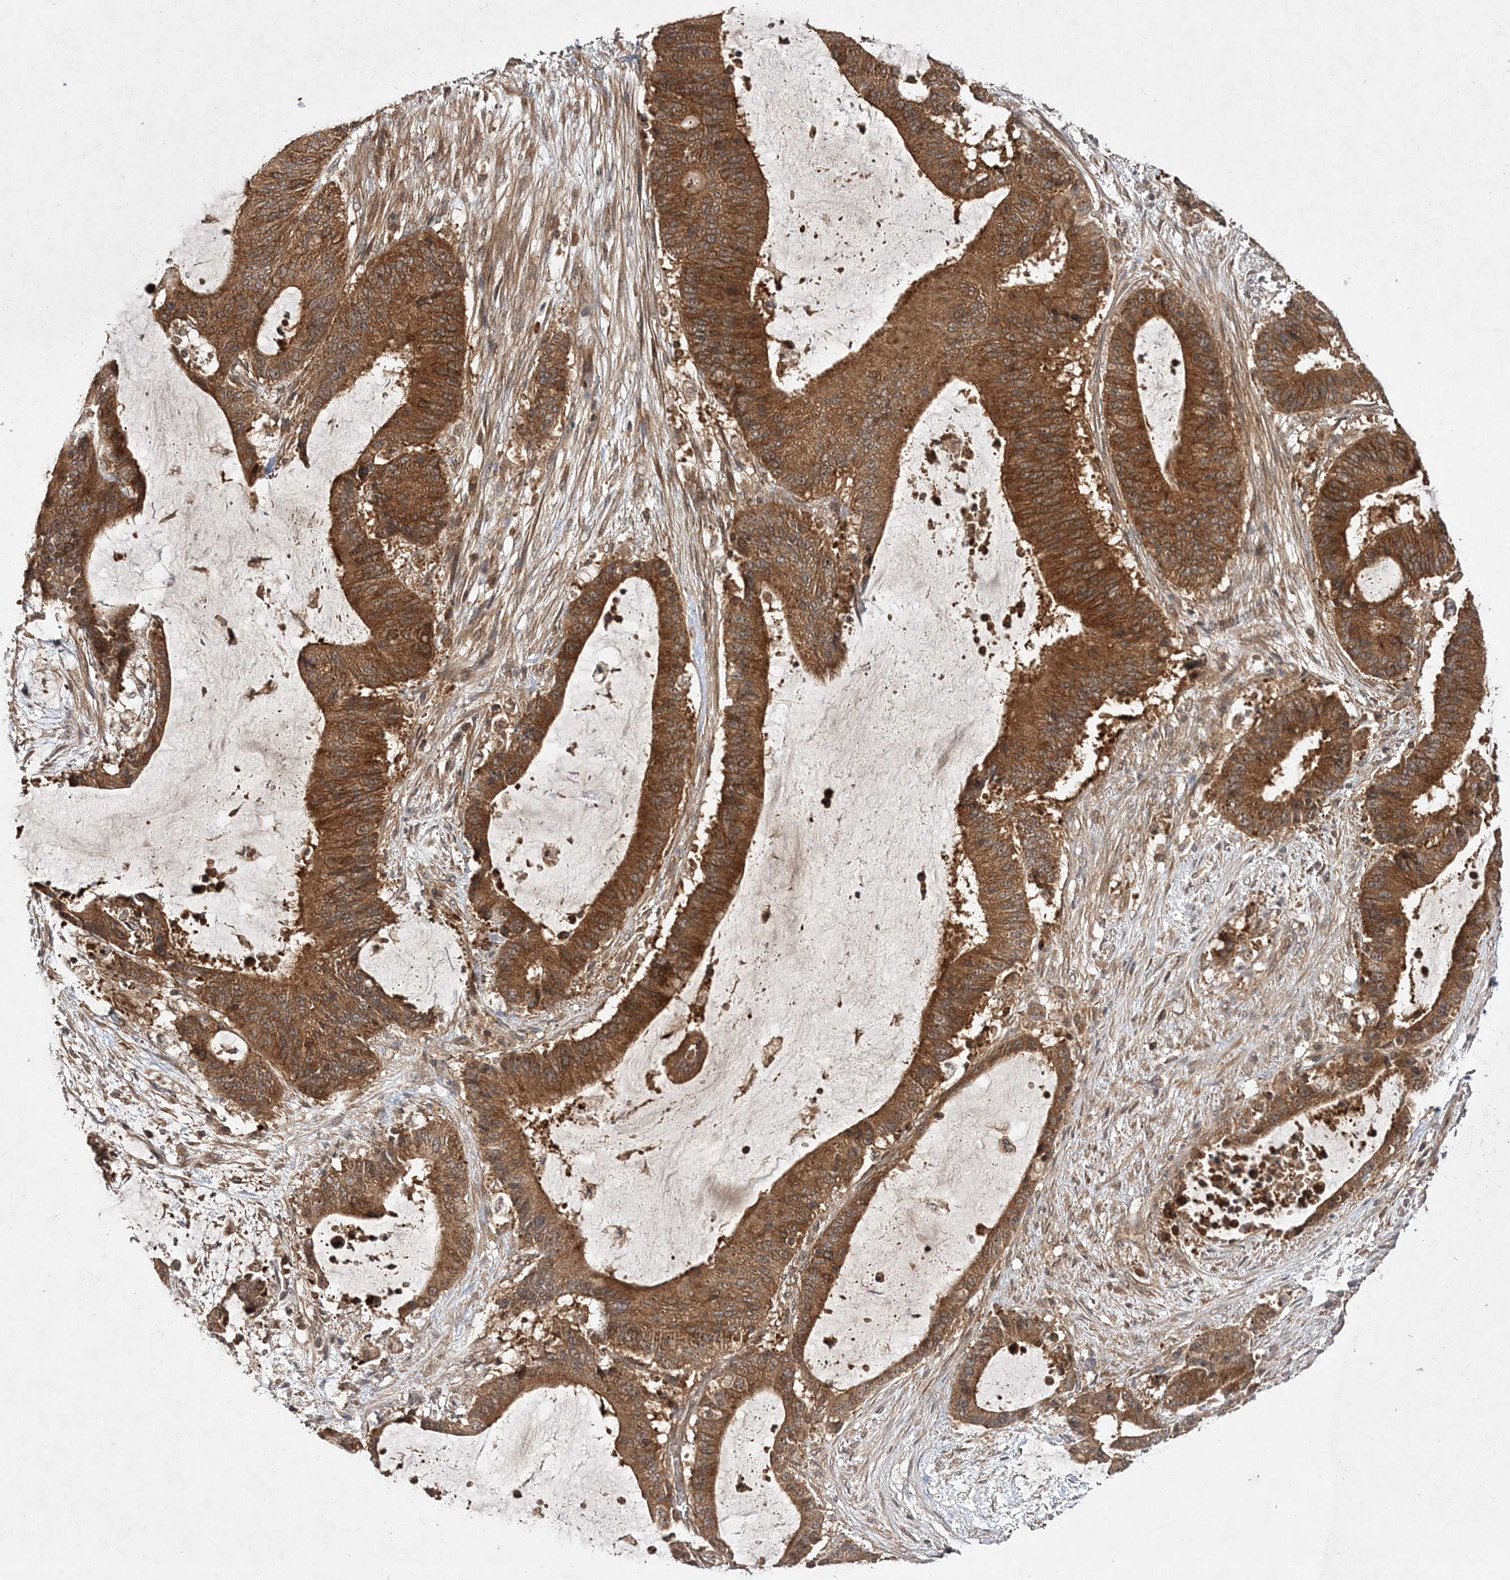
{"staining": {"intensity": "strong", "quantity": ">75%", "location": "cytoplasmic/membranous"}, "tissue": "liver cancer", "cell_type": "Tumor cells", "image_type": "cancer", "snomed": [{"axis": "morphology", "description": "Normal tissue, NOS"}, {"axis": "morphology", "description": "Cholangiocarcinoma"}, {"axis": "topography", "description": "Liver"}, {"axis": "topography", "description": "Peripheral nerve tissue"}], "caption": "Protein analysis of liver cancer (cholangiocarcinoma) tissue shows strong cytoplasmic/membranous staining in about >75% of tumor cells. The staining was performed using DAB (3,3'-diaminobenzidine) to visualize the protein expression in brown, while the nuclei were stained in blue with hematoxylin (Magnification: 20x).", "gene": "TMEM9B", "patient": {"sex": "female", "age": 73}}